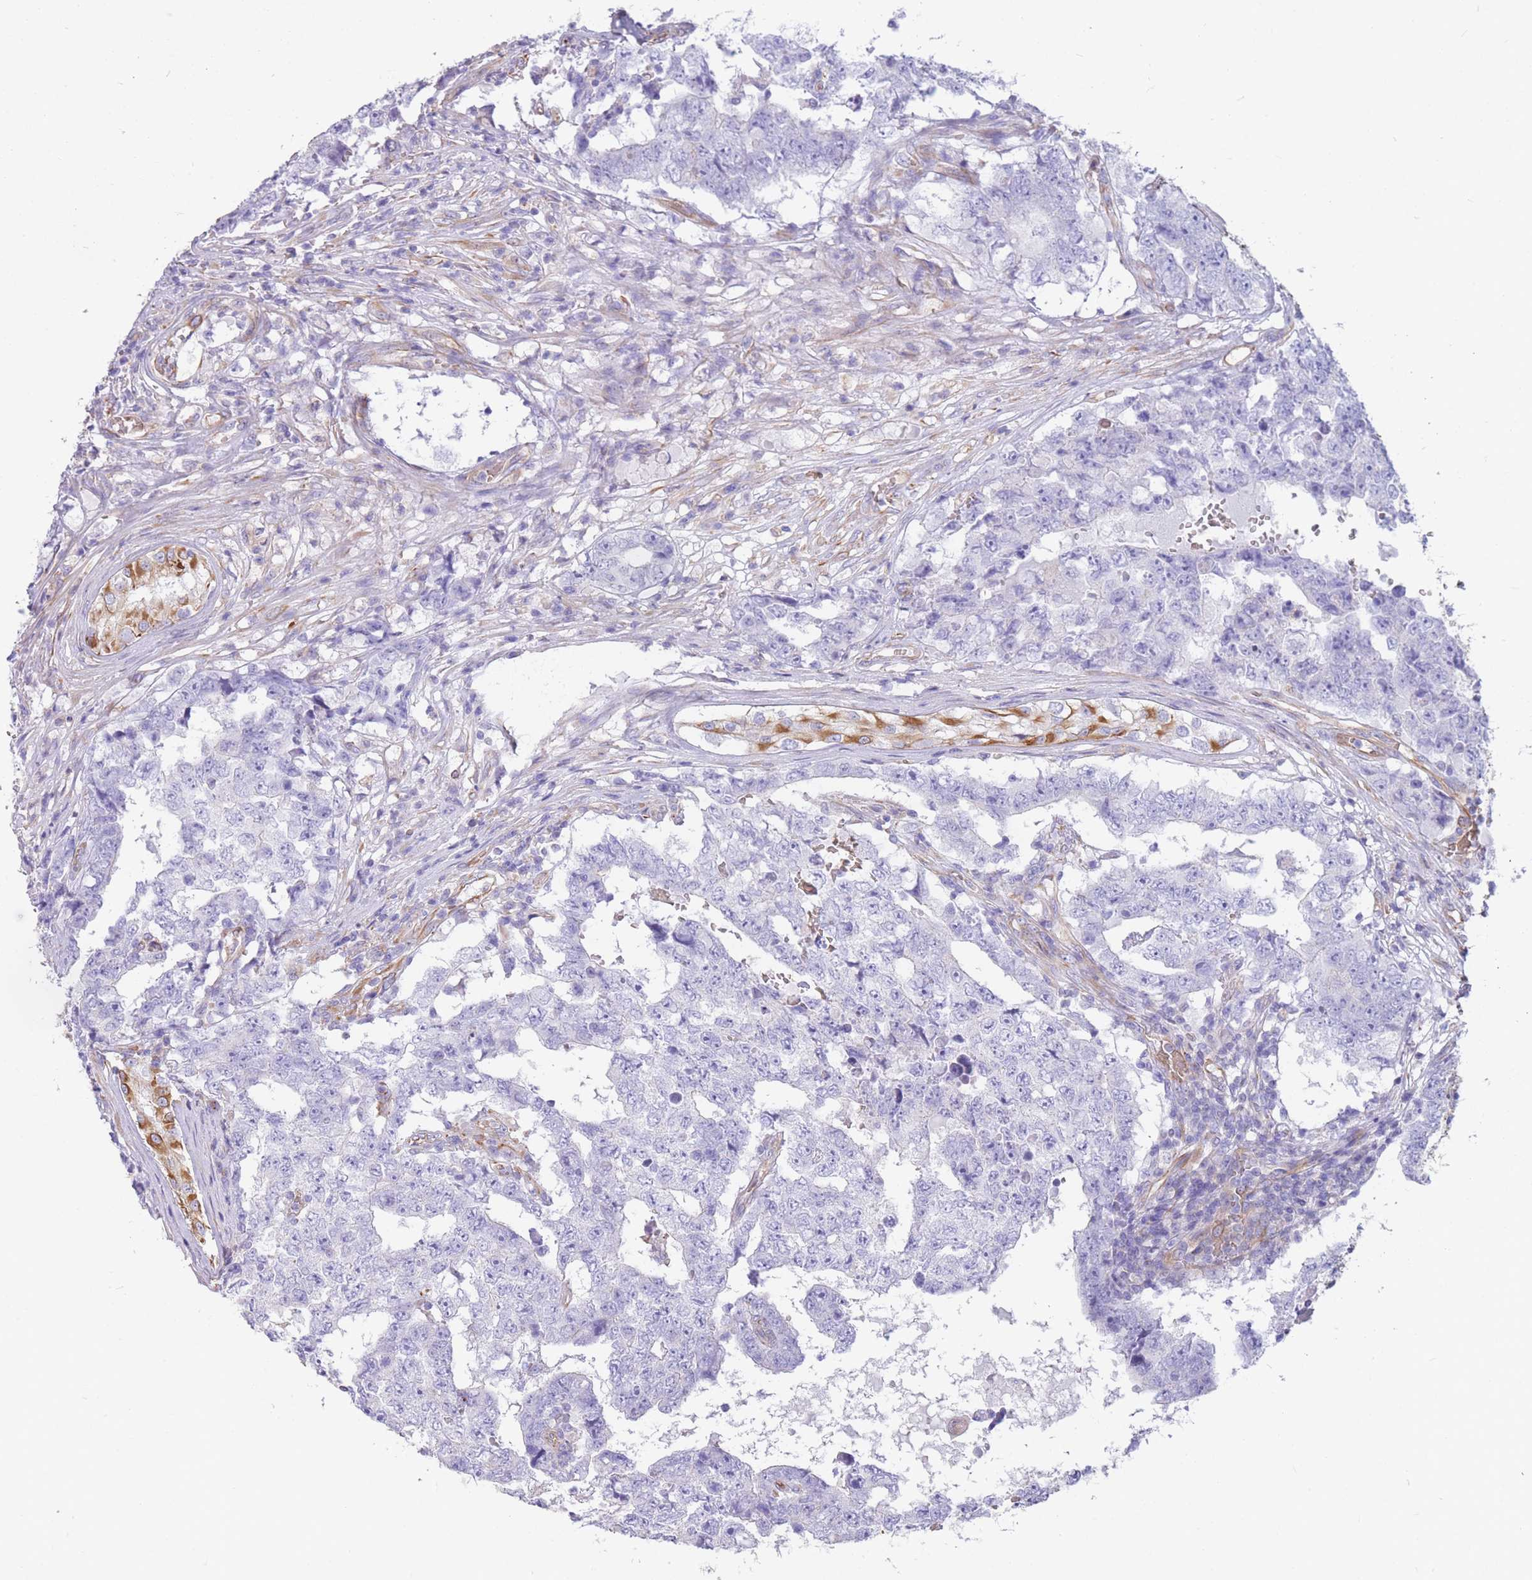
{"staining": {"intensity": "negative", "quantity": "none", "location": "none"}, "tissue": "testis cancer", "cell_type": "Tumor cells", "image_type": "cancer", "snomed": [{"axis": "morphology", "description": "Carcinoma, Embryonal, NOS"}, {"axis": "topography", "description": "Testis"}], "caption": "Testis embryonal carcinoma was stained to show a protein in brown. There is no significant staining in tumor cells. (DAB immunohistochemistry (IHC) with hematoxylin counter stain).", "gene": "ANKRD53", "patient": {"sex": "male", "age": 25}}